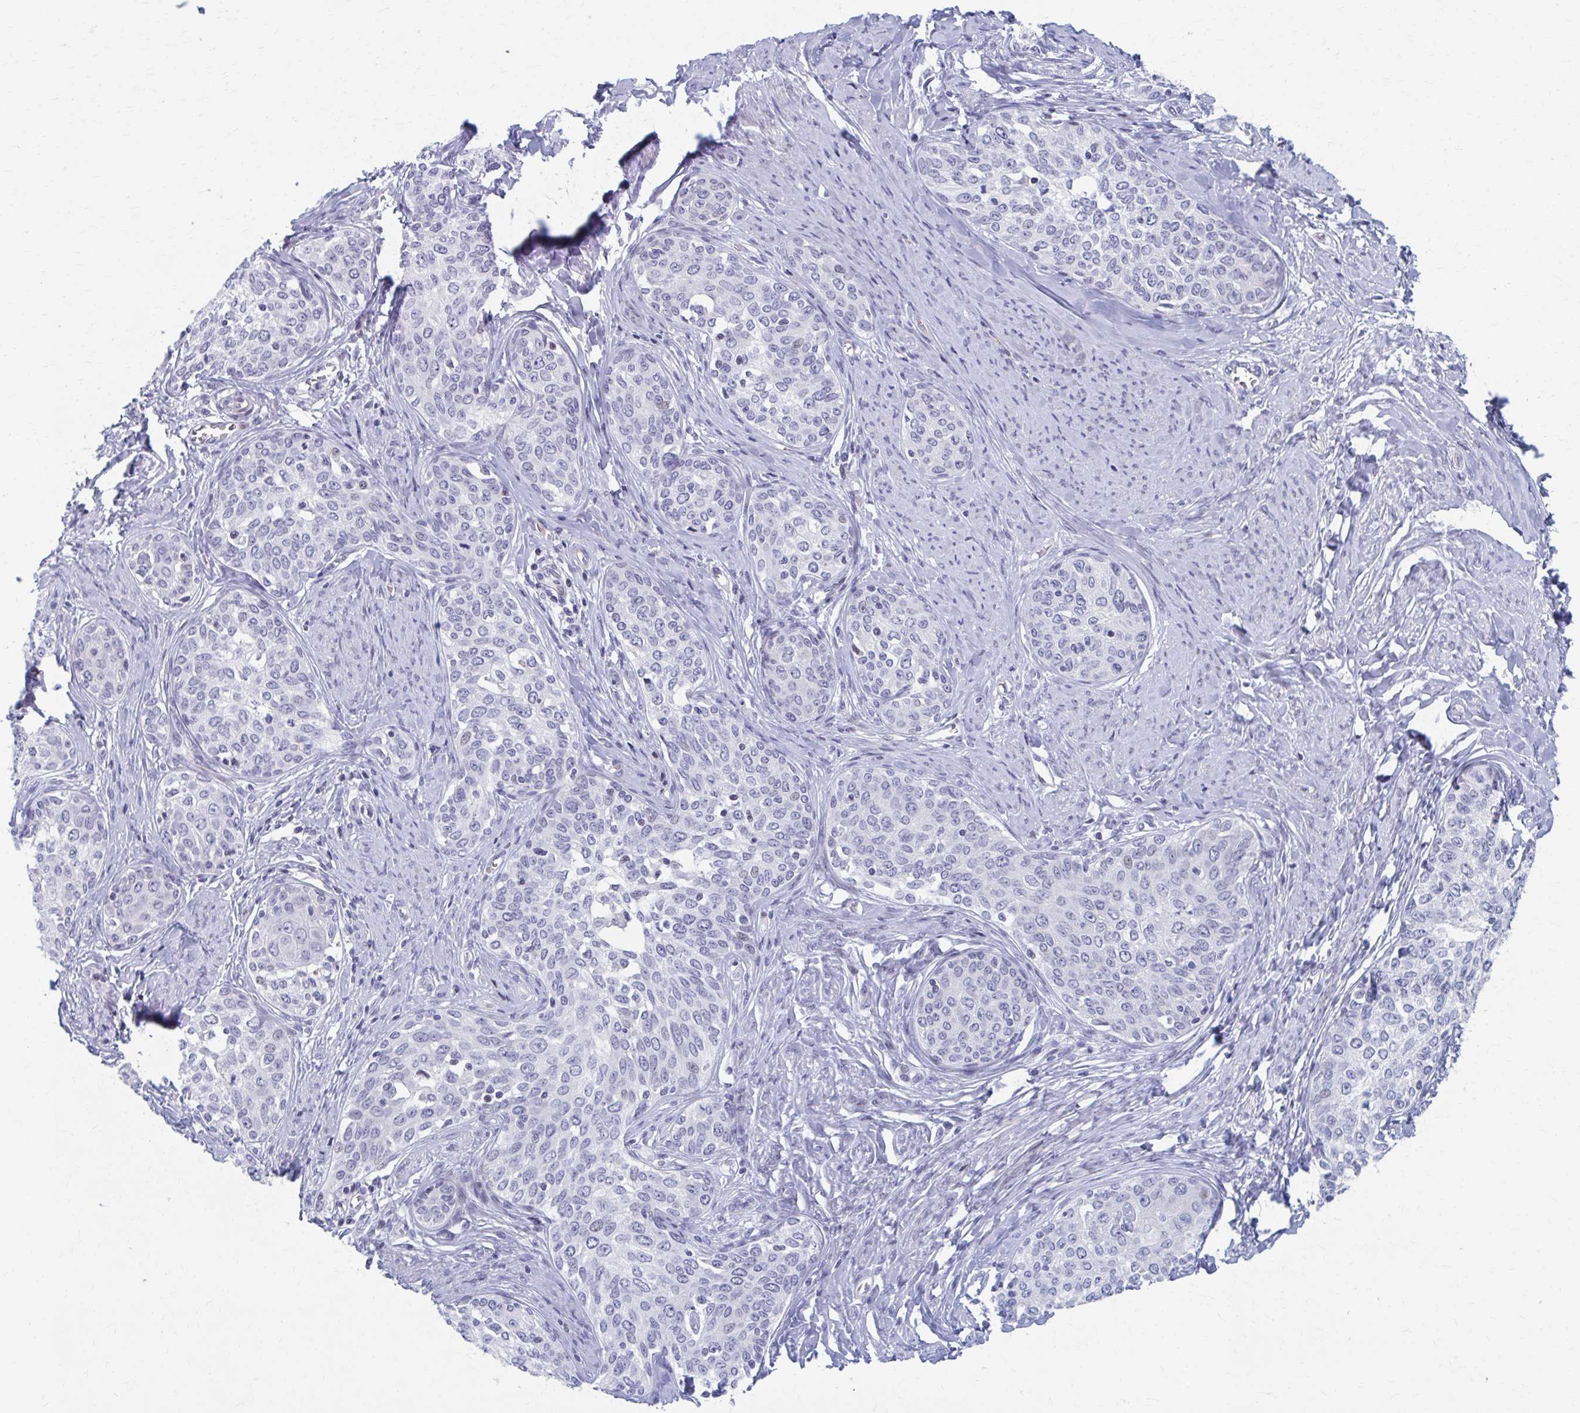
{"staining": {"intensity": "negative", "quantity": "none", "location": "none"}, "tissue": "cervical cancer", "cell_type": "Tumor cells", "image_type": "cancer", "snomed": [{"axis": "morphology", "description": "Squamous cell carcinoma, NOS"}, {"axis": "morphology", "description": "Adenocarcinoma, NOS"}, {"axis": "topography", "description": "Cervix"}], "caption": "Cervical cancer (adenocarcinoma) was stained to show a protein in brown. There is no significant positivity in tumor cells. (Immunohistochemistry, brightfield microscopy, high magnification).", "gene": "ABHD16B", "patient": {"sex": "female", "age": 52}}